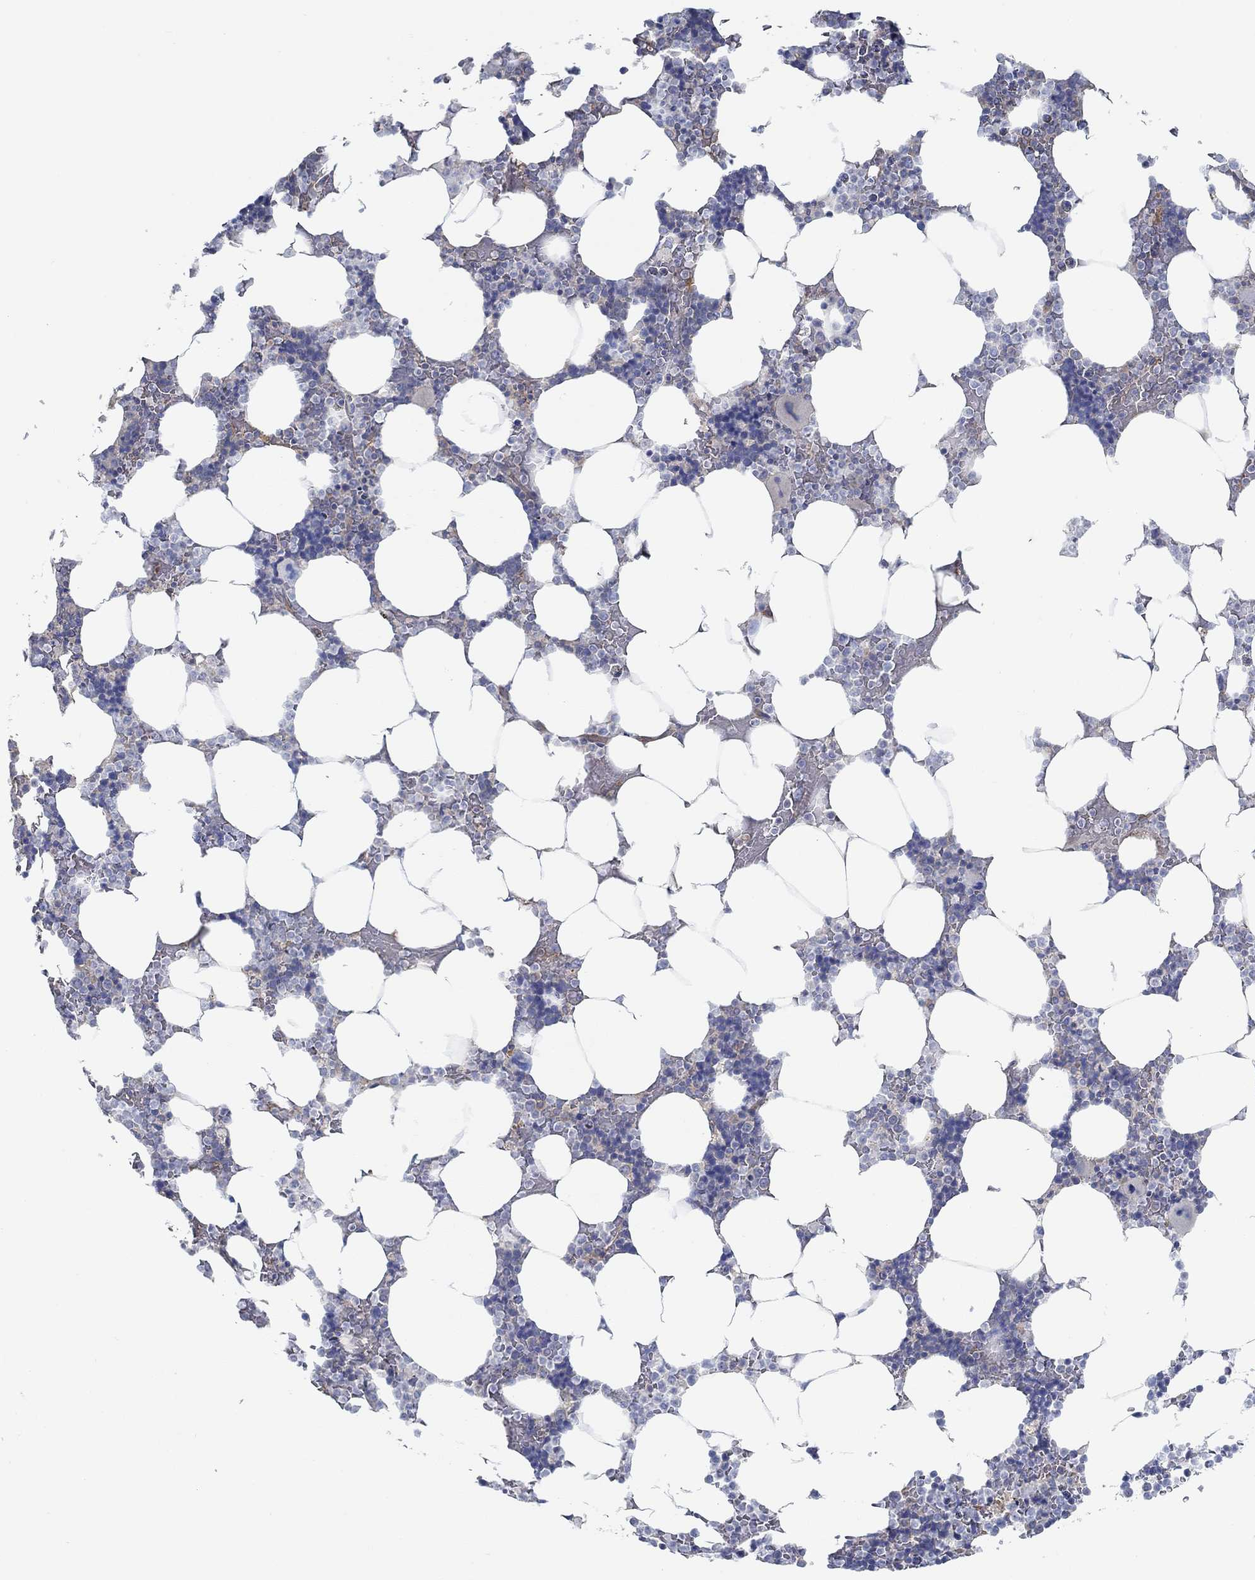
{"staining": {"intensity": "negative", "quantity": "none", "location": "none"}, "tissue": "bone marrow", "cell_type": "Hematopoietic cells", "image_type": "normal", "snomed": [{"axis": "morphology", "description": "Normal tissue, NOS"}, {"axis": "topography", "description": "Bone marrow"}], "caption": "Photomicrograph shows no significant protein positivity in hematopoietic cells of normal bone marrow.", "gene": "SPAG9", "patient": {"sex": "male", "age": 51}}